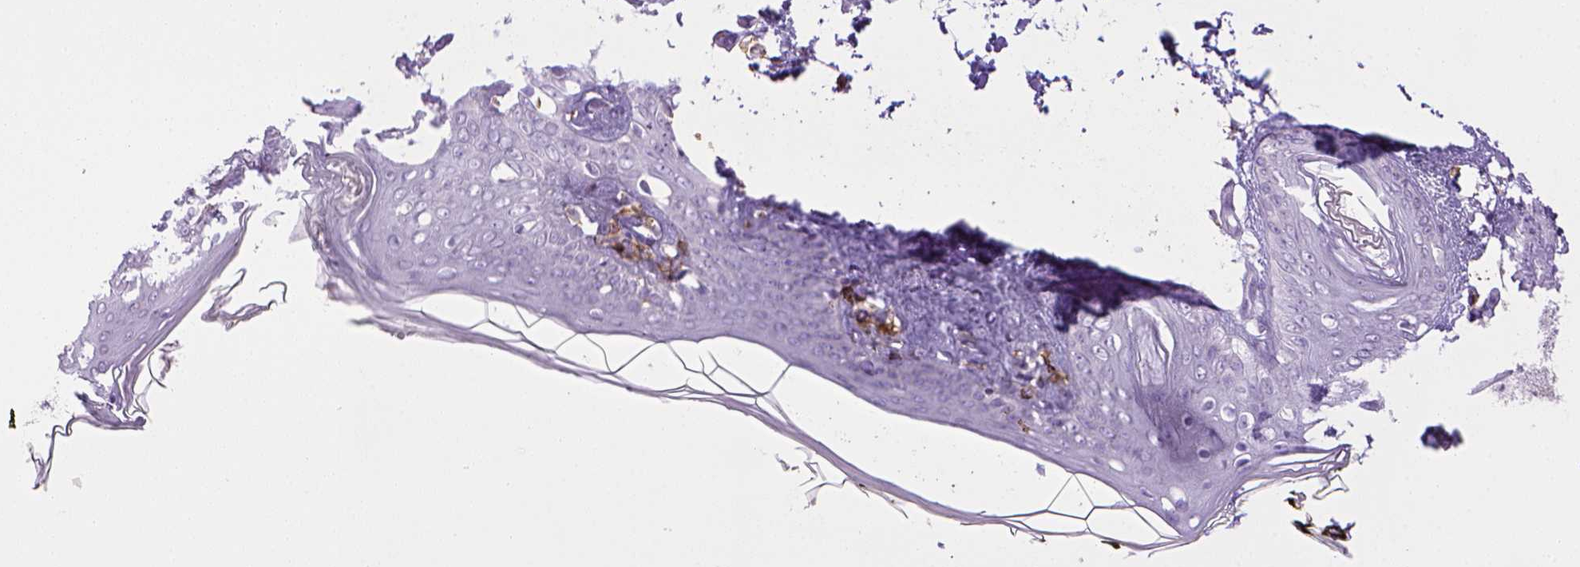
{"staining": {"intensity": "negative", "quantity": "none", "location": "none"}, "tissue": "skin", "cell_type": "Fibroblasts", "image_type": "normal", "snomed": [{"axis": "morphology", "description": "Normal tissue, NOS"}, {"axis": "topography", "description": "Skin"}], "caption": "Photomicrograph shows no significant protein expression in fibroblasts of benign skin. (DAB (3,3'-diaminobenzidine) IHC visualized using brightfield microscopy, high magnification).", "gene": "ITGAM", "patient": {"sex": "female", "age": 34}}